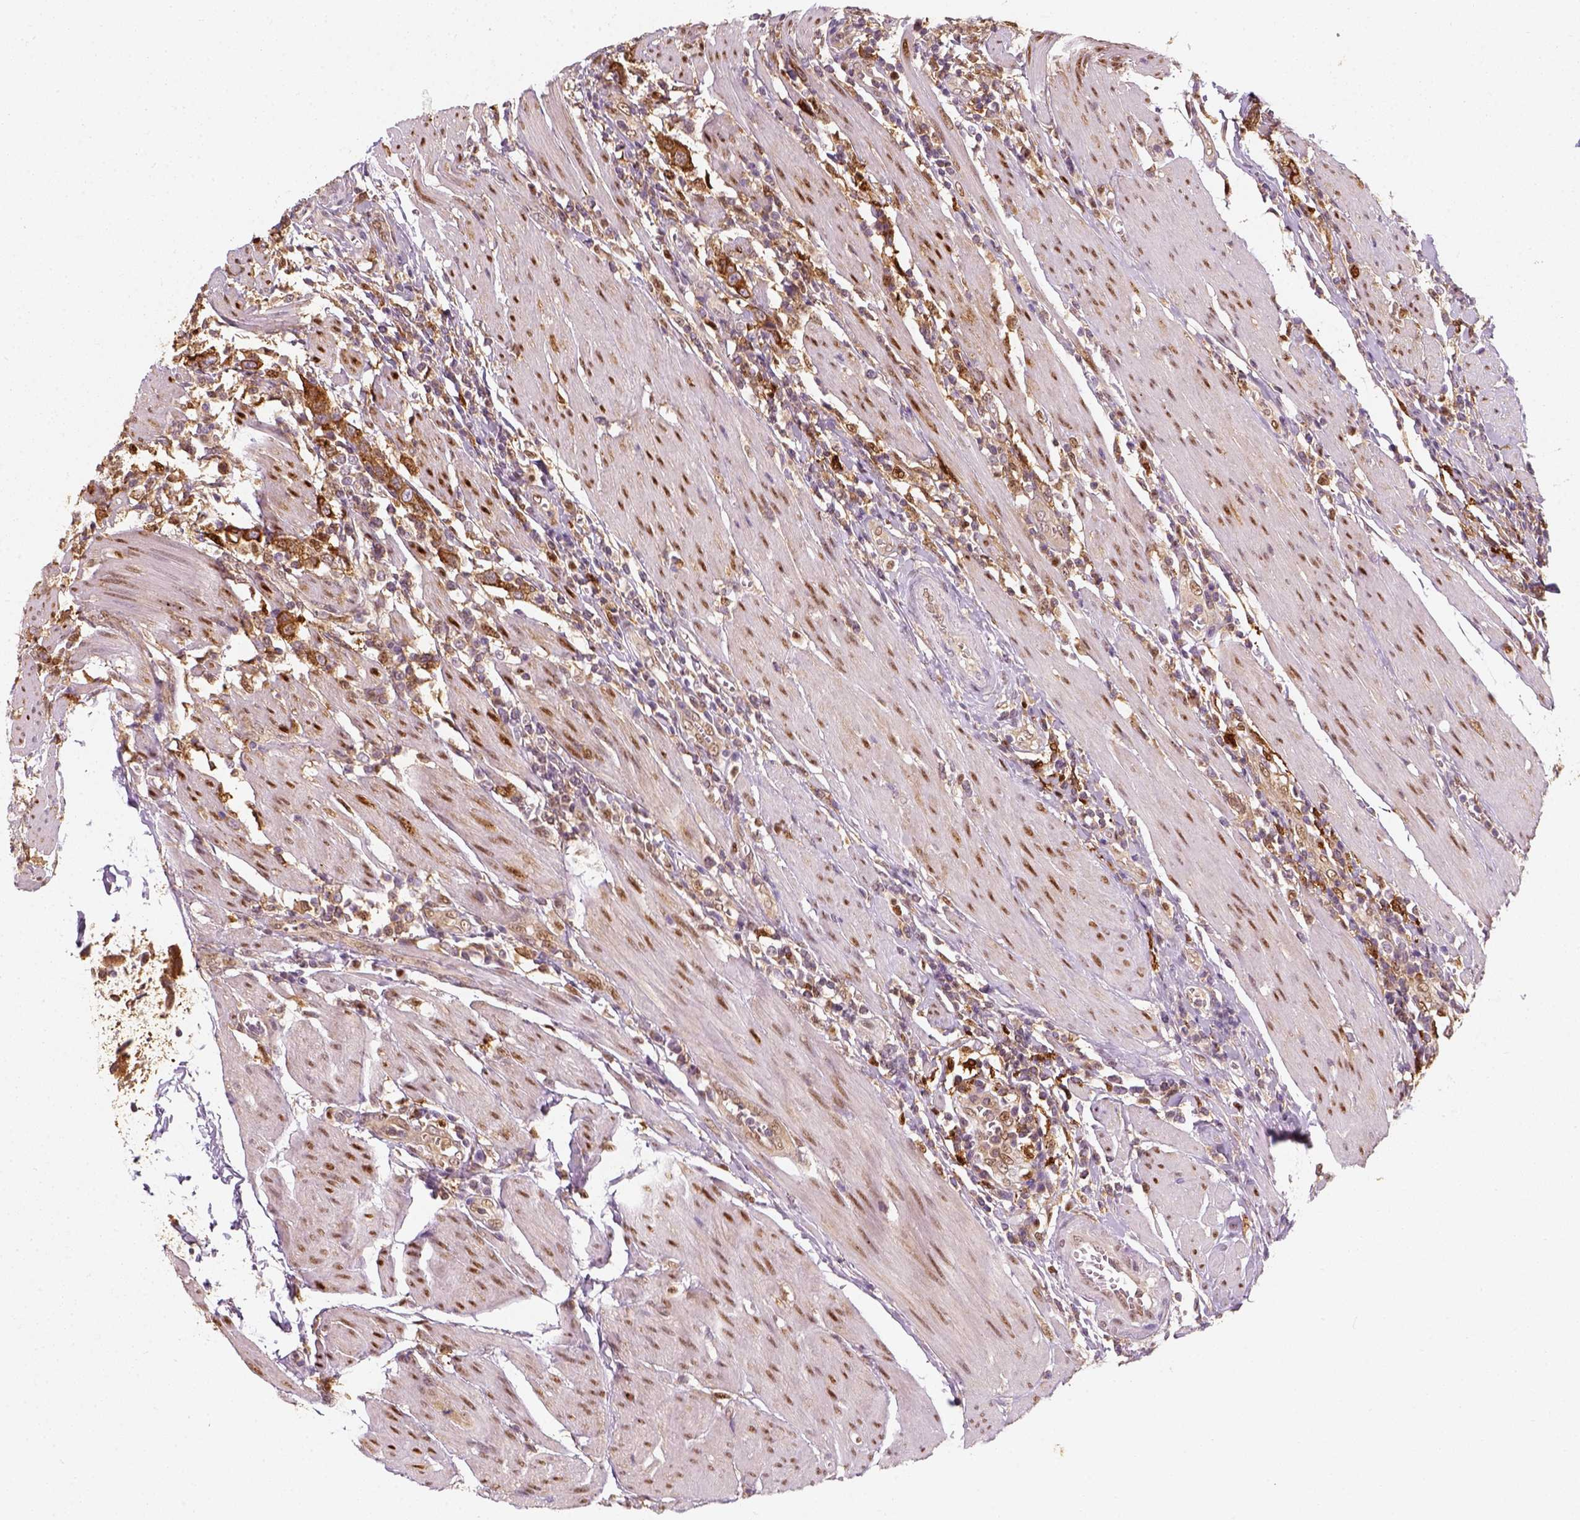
{"staining": {"intensity": "strong", "quantity": ">75%", "location": "cytoplasmic/membranous"}, "tissue": "urothelial cancer", "cell_type": "Tumor cells", "image_type": "cancer", "snomed": [{"axis": "morphology", "description": "Urothelial carcinoma, High grade"}, {"axis": "topography", "description": "Urinary bladder"}], "caption": "IHC image of neoplastic tissue: urothelial carcinoma (high-grade) stained using IHC exhibits high levels of strong protein expression localized specifically in the cytoplasmic/membranous of tumor cells, appearing as a cytoplasmic/membranous brown color.", "gene": "SQSTM1", "patient": {"sex": "female", "age": 58}}